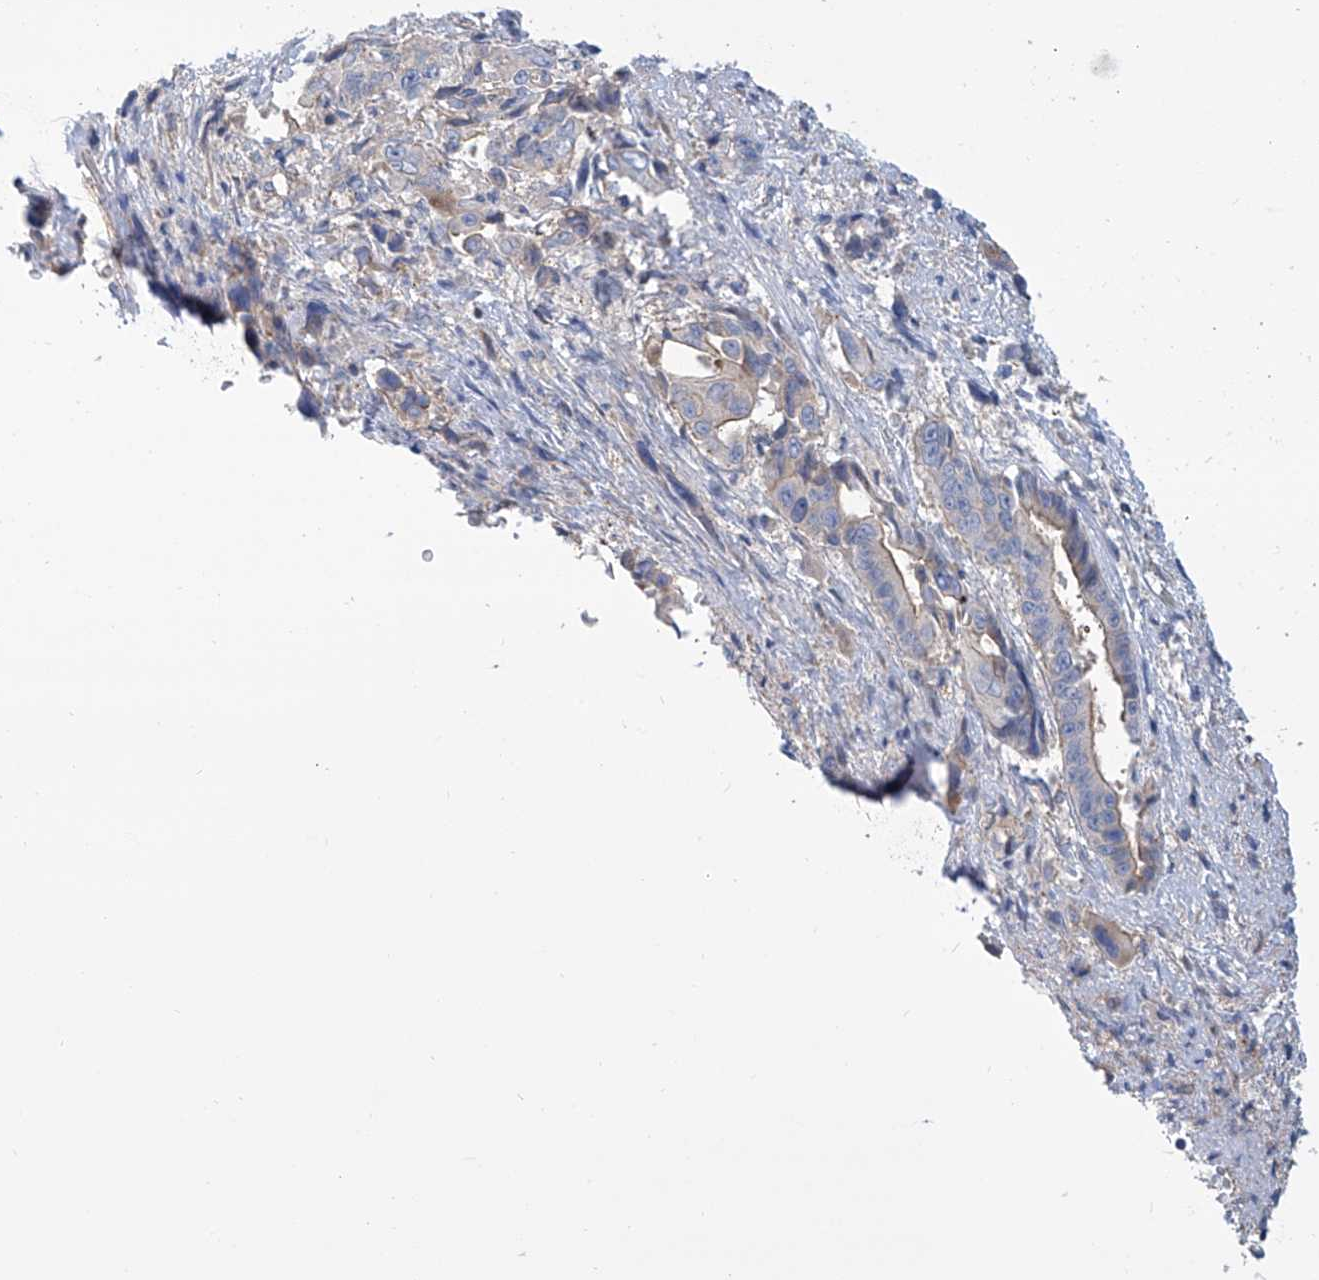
{"staining": {"intensity": "weak", "quantity": "<25%", "location": "cytoplasmic/membranous"}, "tissue": "pancreatic cancer", "cell_type": "Tumor cells", "image_type": "cancer", "snomed": [{"axis": "morphology", "description": "Adenocarcinoma, NOS"}, {"axis": "topography", "description": "Pancreas"}], "caption": "Adenocarcinoma (pancreatic) was stained to show a protein in brown. There is no significant expression in tumor cells.", "gene": "TMEM209", "patient": {"sex": "male", "age": 46}}